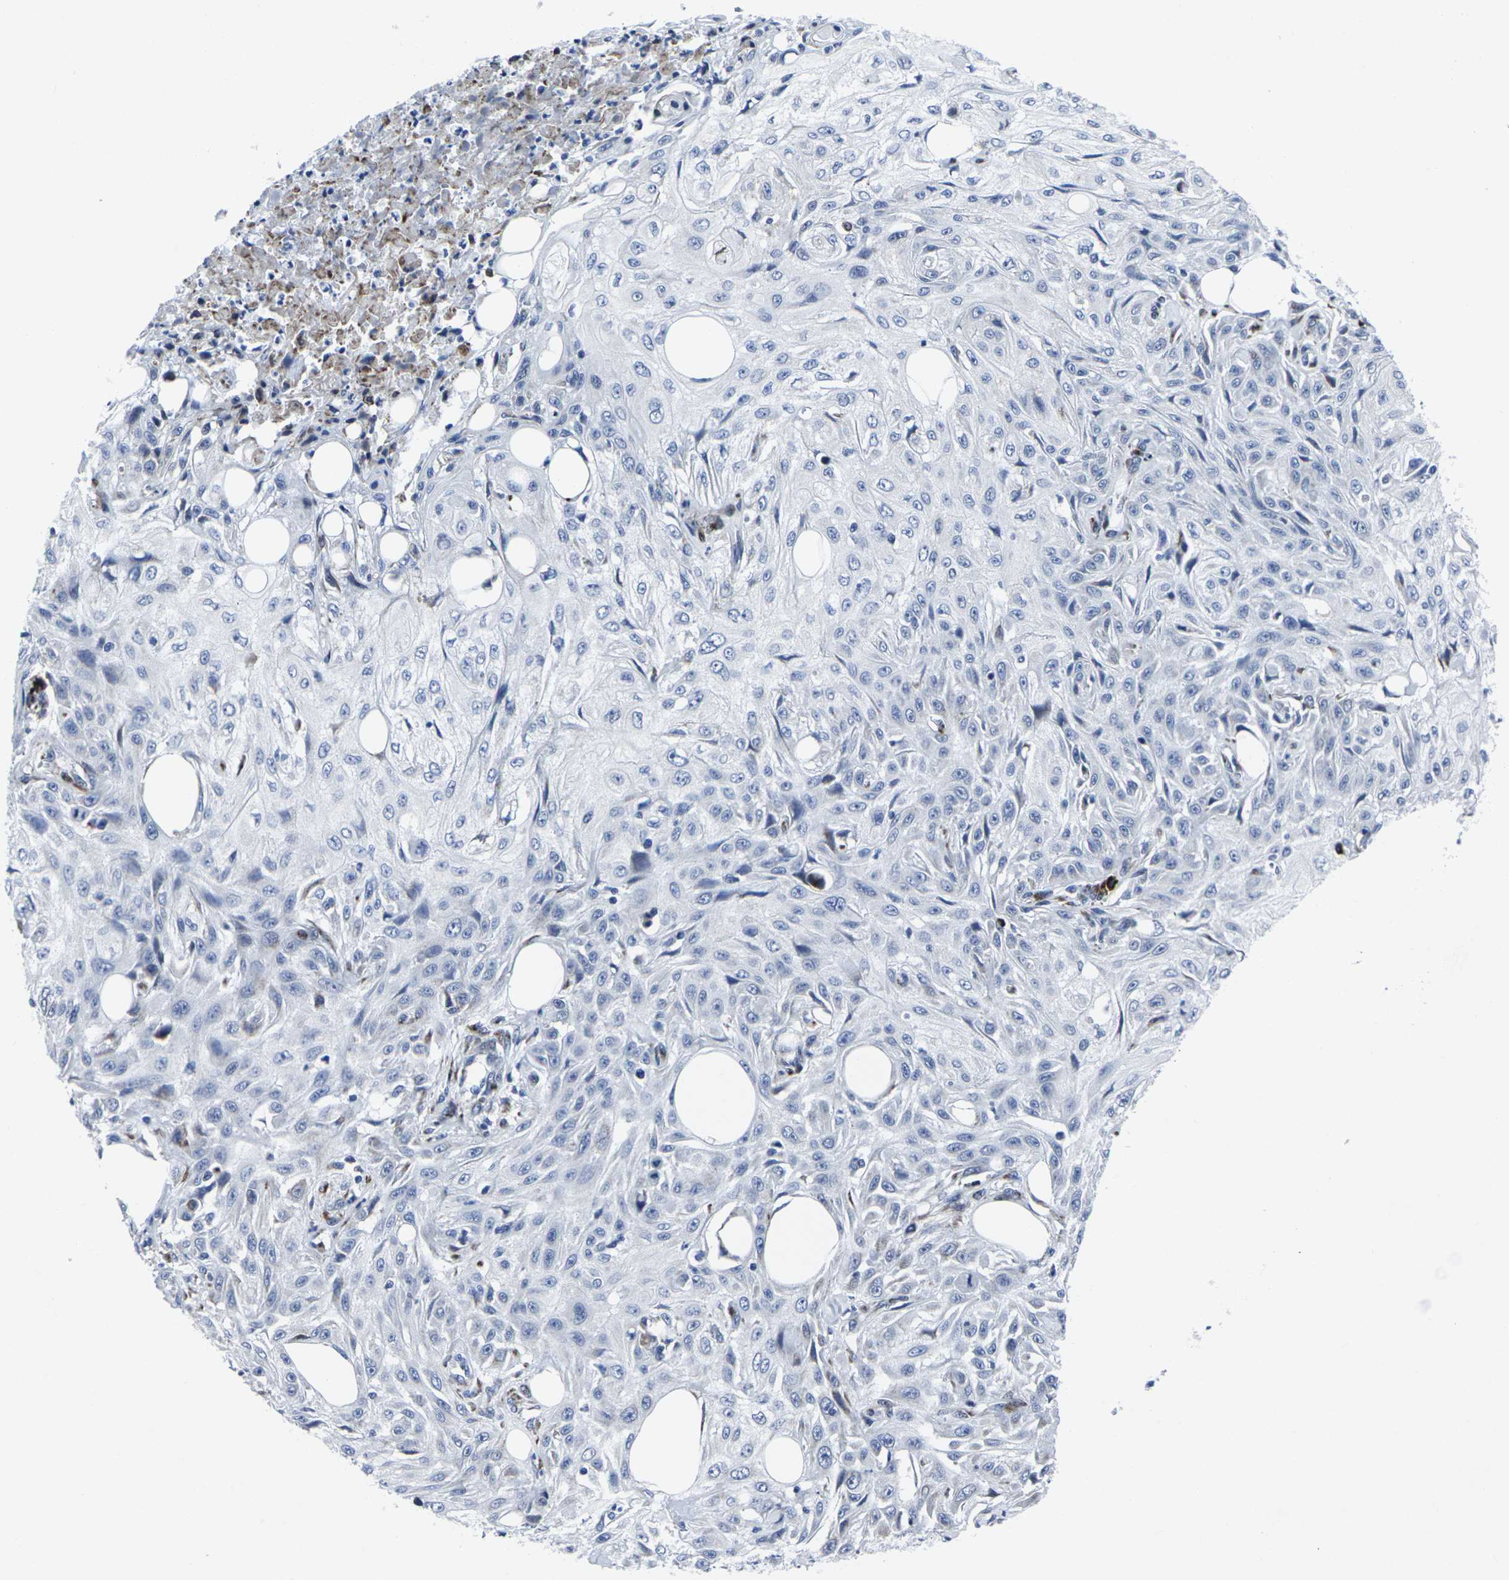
{"staining": {"intensity": "negative", "quantity": "none", "location": "none"}, "tissue": "skin cancer", "cell_type": "Tumor cells", "image_type": "cancer", "snomed": [{"axis": "morphology", "description": "Squamous cell carcinoma, NOS"}, {"axis": "topography", "description": "Skin"}], "caption": "An immunohistochemistry image of squamous cell carcinoma (skin) is shown. There is no staining in tumor cells of squamous cell carcinoma (skin).", "gene": "RPN1", "patient": {"sex": "male", "age": 75}}